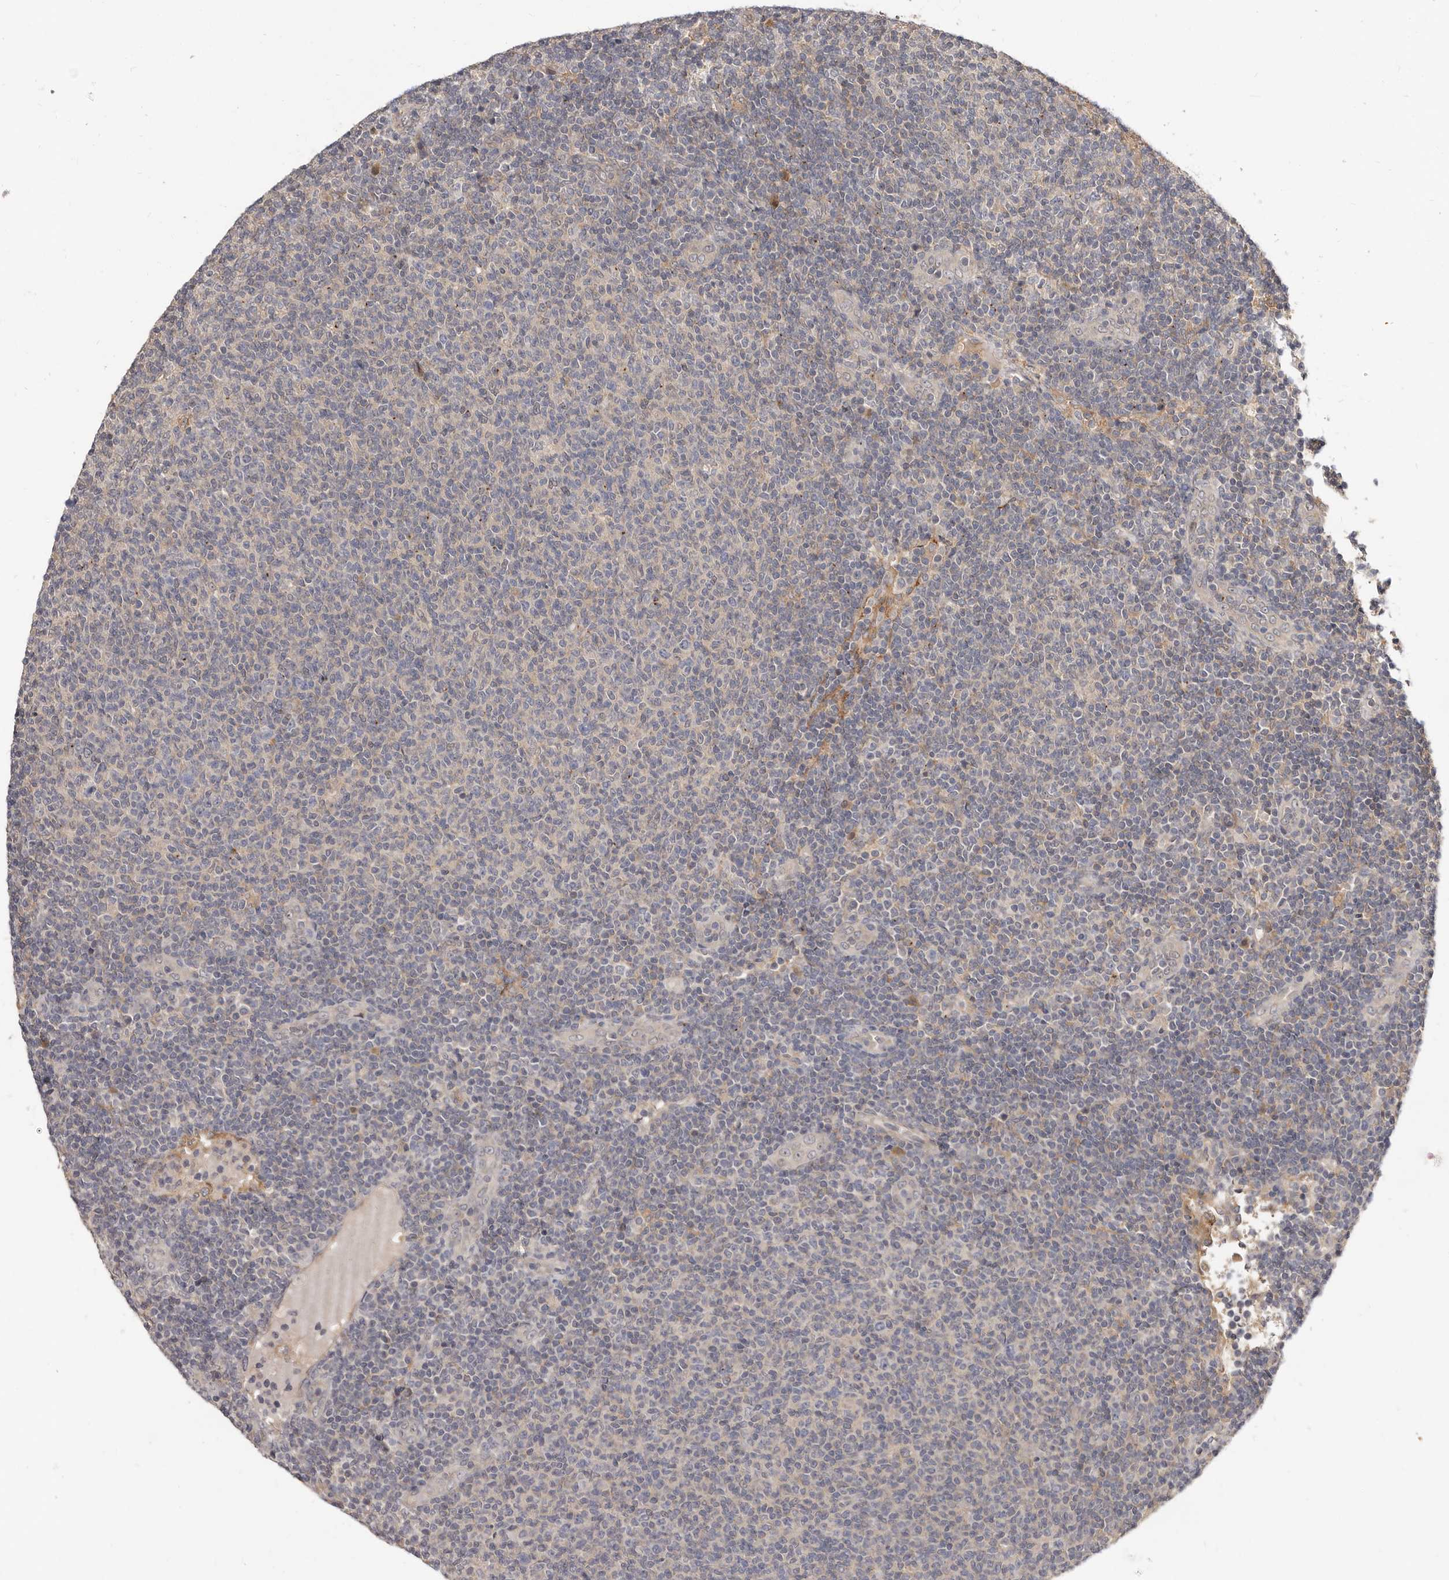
{"staining": {"intensity": "negative", "quantity": "none", "location": "none"}, "tissue": "lymphoma", "cell_type": "Tumor cells", "image_type": "cancer", "snomed": [{"axis": "morphology", "description": "Malignant lymphoma, non-Hodgkin's type, Low grade"}, {"axis": "topography", "description": "Lymph node"}], "caption": "Immunohistochemistry (IHC) image of neoplastic tissue: human lymphoma stained with DAB (3,3'-diaminobenzidine) displays no significant protein staining in tumor cells.", "gene": "INAVA", "patient": {"sex": "male", "age": 66}}